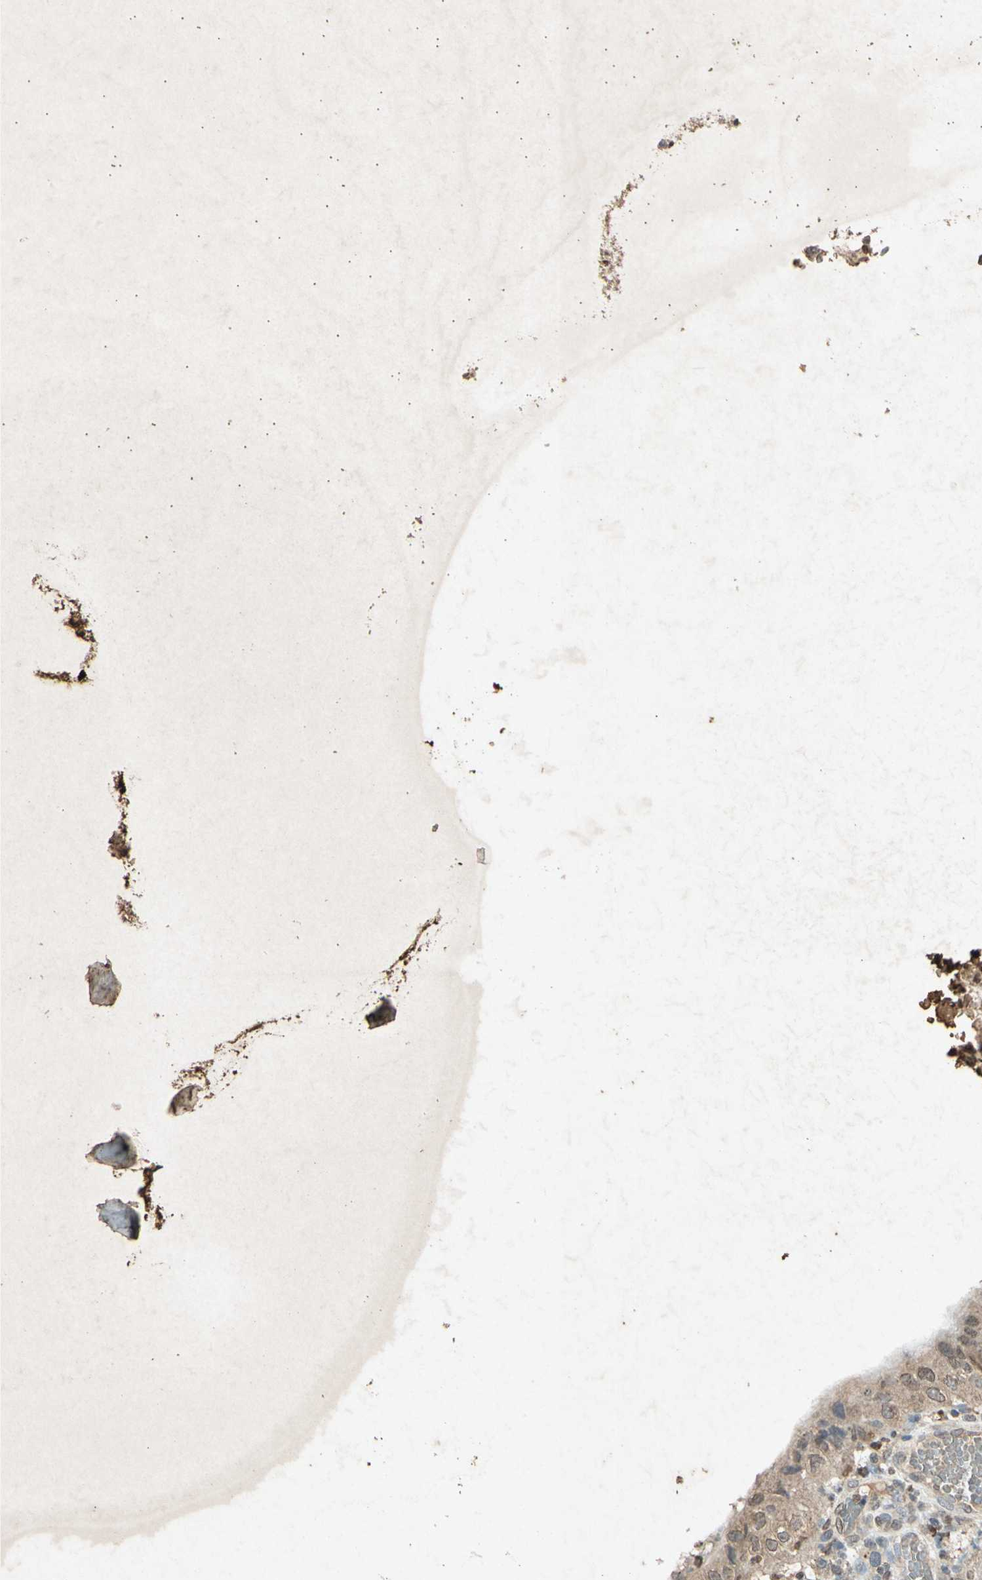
{"staining": {"intensity": "moderate", "quantity": ">75%", "location": "none"}, "tissue": "stomach cancer", "cell_type": "Tumor cells", "image_type": "cancer", "snomed": [{"axis": "morphology", "description": "Adenocarcinoma, NOS"}, {"axis": "topography", "description": "Stomach"}], "caption": "Immunohistochemical staining of adenocarcinoma (stomach) exhibits medium levels of moderate None protein expression in about >75% of tumor cells.", "gene": "MSRB1", "patient": {"sex": "male", "age": 59}}